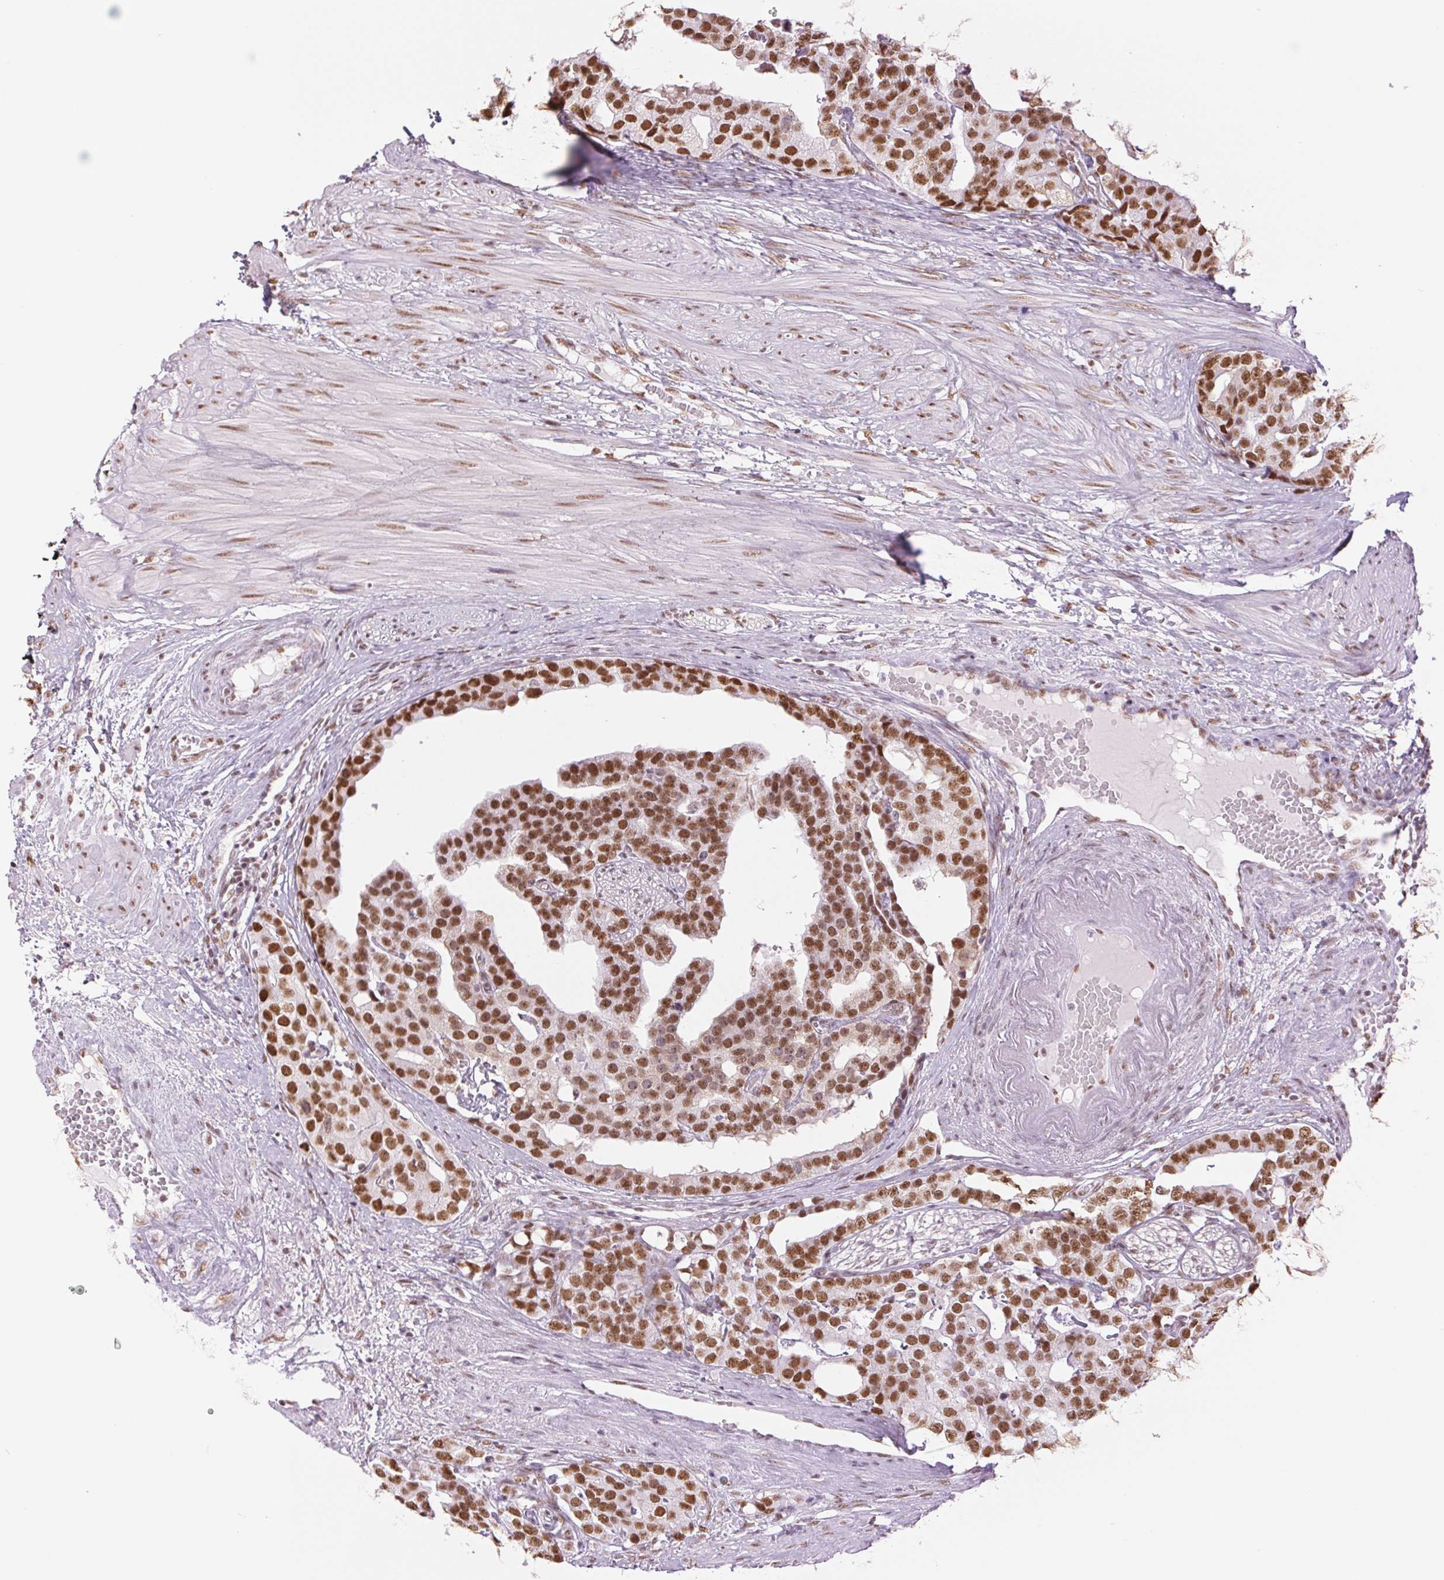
{"staining": {"intensity": "strong", "quantity": ">75%", "location": "nuclear"}, "tissue": "prostate cancer", "cell_type": "Tumor cells", "image_type": "cancer", "snomed": [{"axis": "morphology", "description": "Adenocarcinoma, High grade"}, {"axis": "topography", "description": "Prostate"}], "caption": "Immunohistochemical staining of human prostate cancer (adenocarcinoma (high-grade)) demonstrates strong nuclear protein staining in about >75% of tumor cells.", "gene": "ZFR2", "patient": {"sex": "male", "age": 71}}